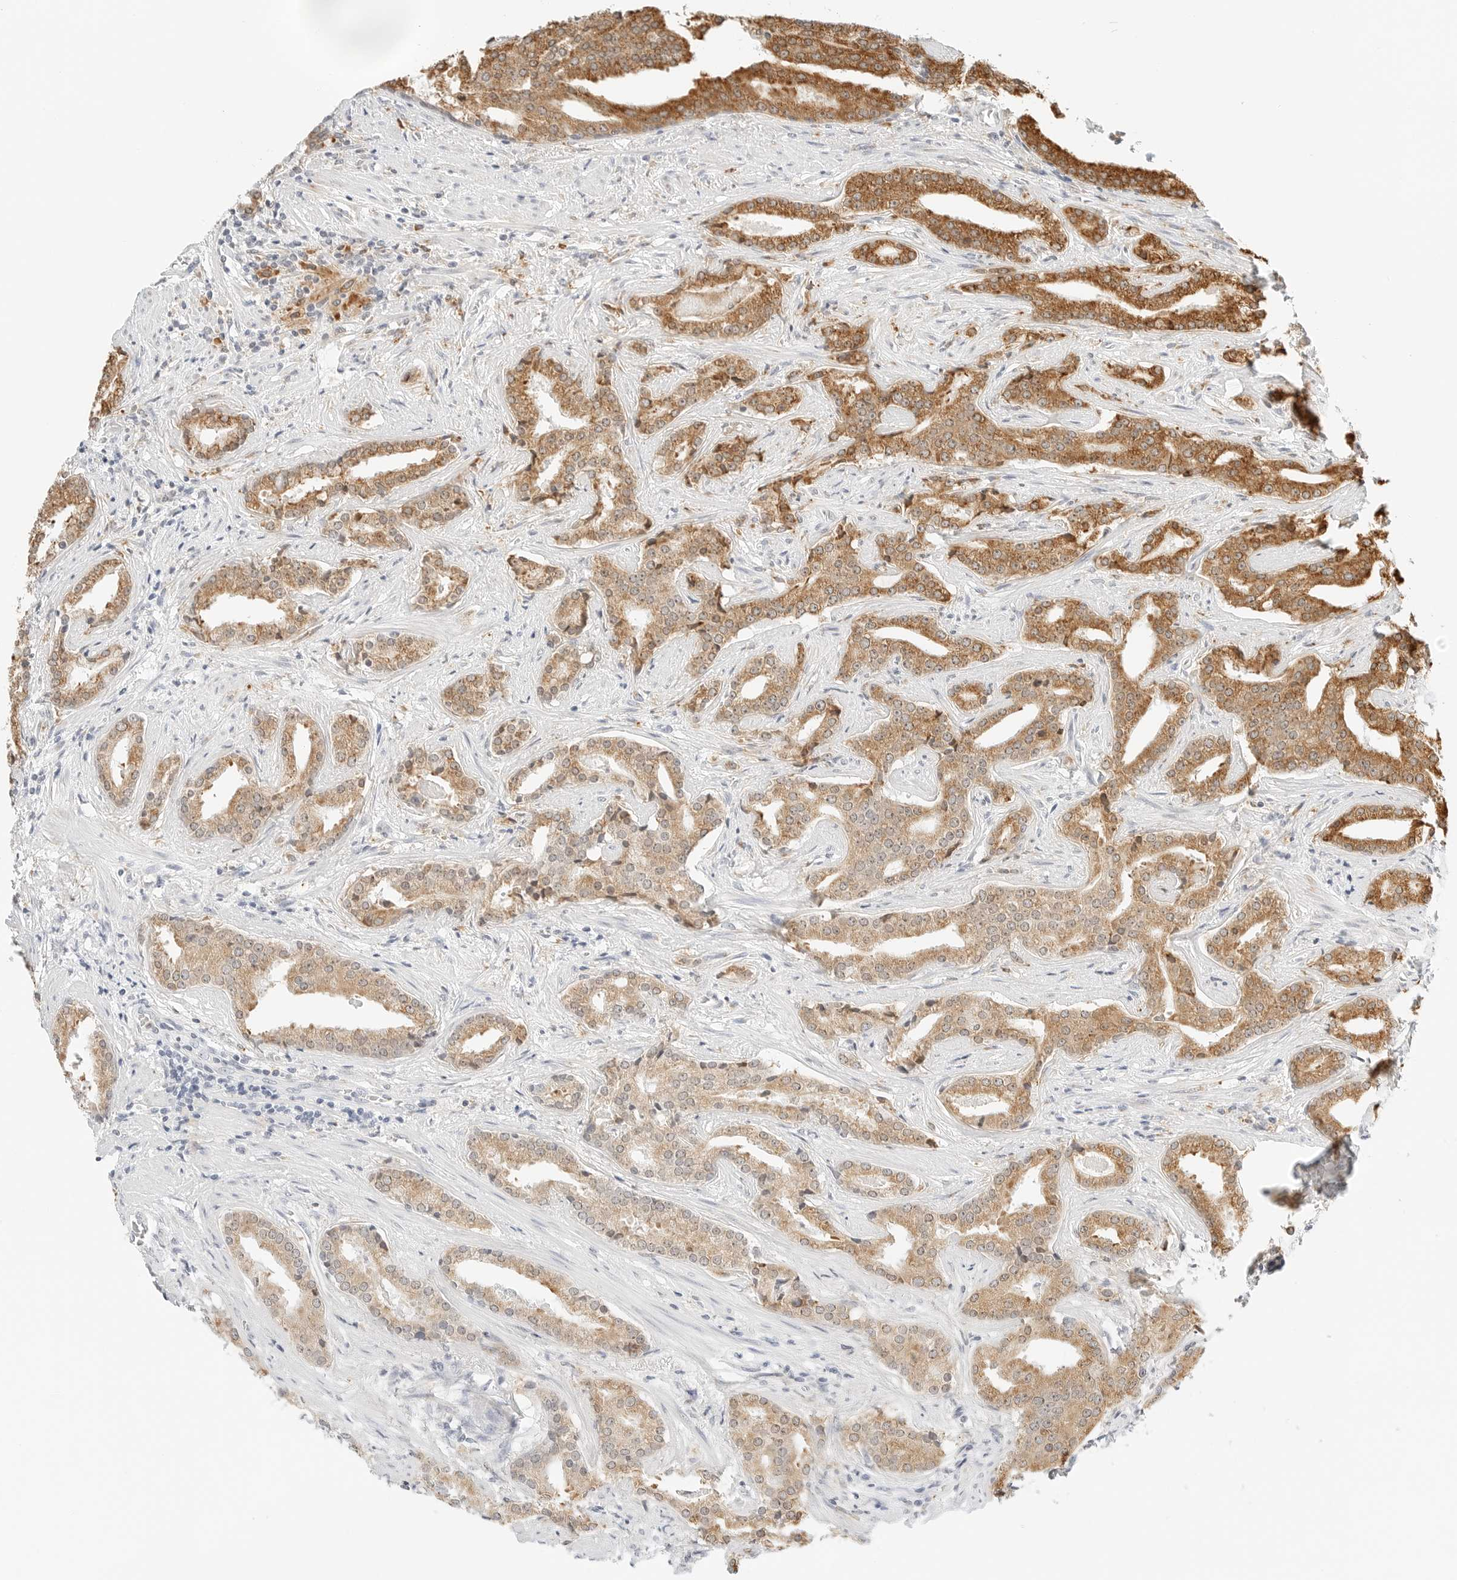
{"staining": {"intensity": "moderate", "quantity": ">75%", "location": "cytoplasmic/membranous"}, "tissue": "prostate cancer", "cell_type": "Tumor cells", "image_type": "cancer", "snomed": [{"axis": "morphology", "description": "Adenocarcinoma, Low grade"}, {"axis": "topography", "description": "Prostate"}], "caption": "Brown immunohistochemical staining in prostate cancer (low-grade adenocarcinoma) displays moderate cytoplasmic/membranous expression in about >75% of tumor cells. (brown staining indicates protein expression, while blue staining denotes nuclei).", "gene": "THEM4", "patient": {"sex": "male", "age": 67}}